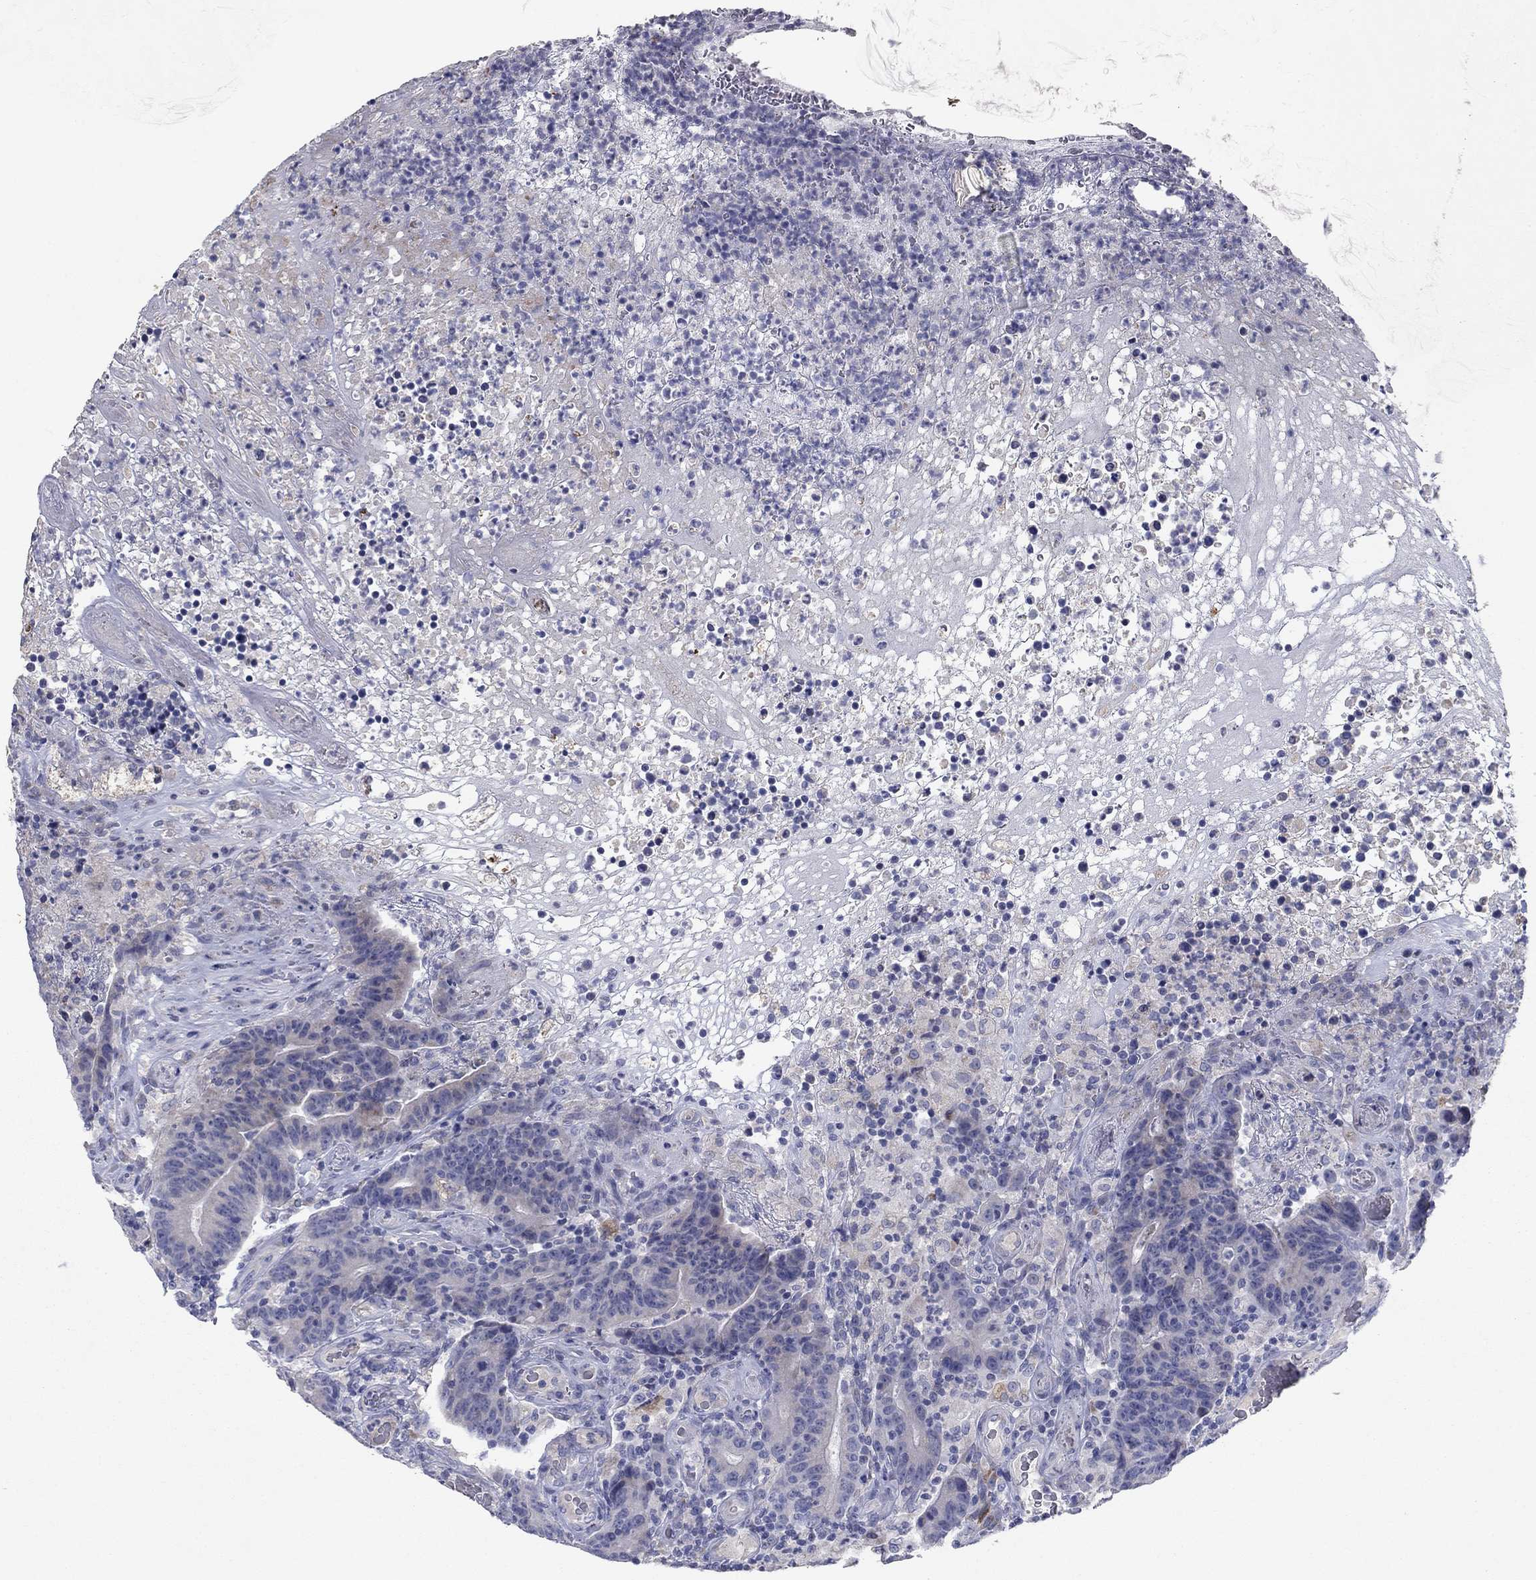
{"staining": {"intensity": "negative", "quantity": "none", "location": "none"}, "tissue": "colorectal cancer", "cell_type": "Tumor cells", "image_type": "cancer", "snomed": [{"axis": "morphology", "description": "Adenocarcinoma, NOS"}, {"axis": "topography", "description": "Colon"}], "caption": "This is an immunohistochemistry image of adenocarcinoma (colorectal). There is no positivity in tumor cells.", "gene": "PTGDS", "patient": {"sex": "female", "age": 75}}